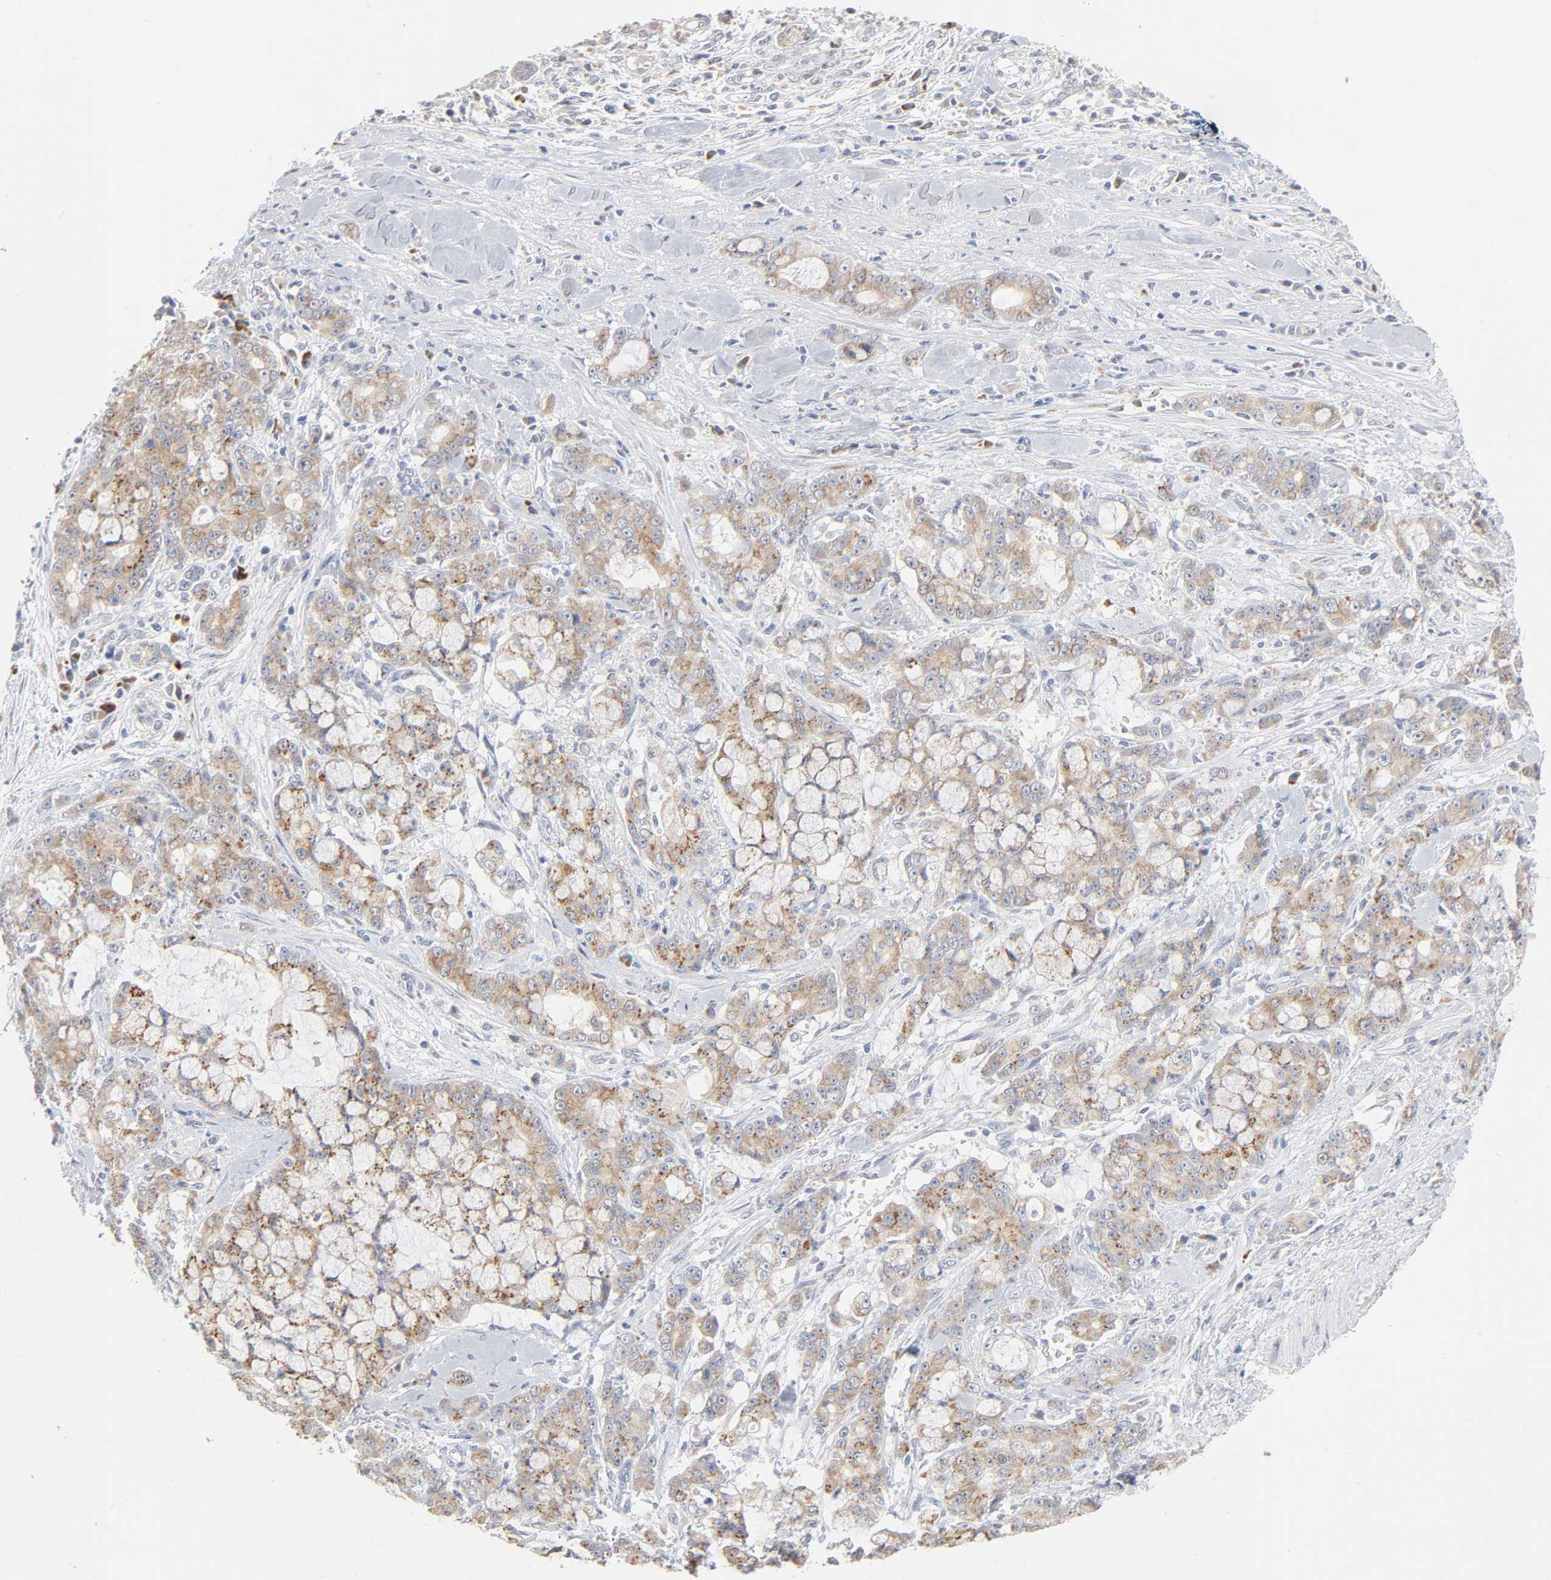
{"staining": {"intensity": "moderate", "quantity": ">75%", "location": "cytoplasmic/membranous"}, "tissue": "pancreatic cancer", "cell_type": "Tumor cells", "image_type": "cancer", "snomed": [{"axis": "morphology", "description": "Adenocarcinoma, NOS"}, {"axis": "topography", "description": "Pancreas"}], "caption": "Protein staining of pancreatic cancer tissue reveals moderate cytoplasmic/membranous expression in about >75% of tumor cells.", "gene": "AK7", "patient": {"sex": "female", "age": 73}}